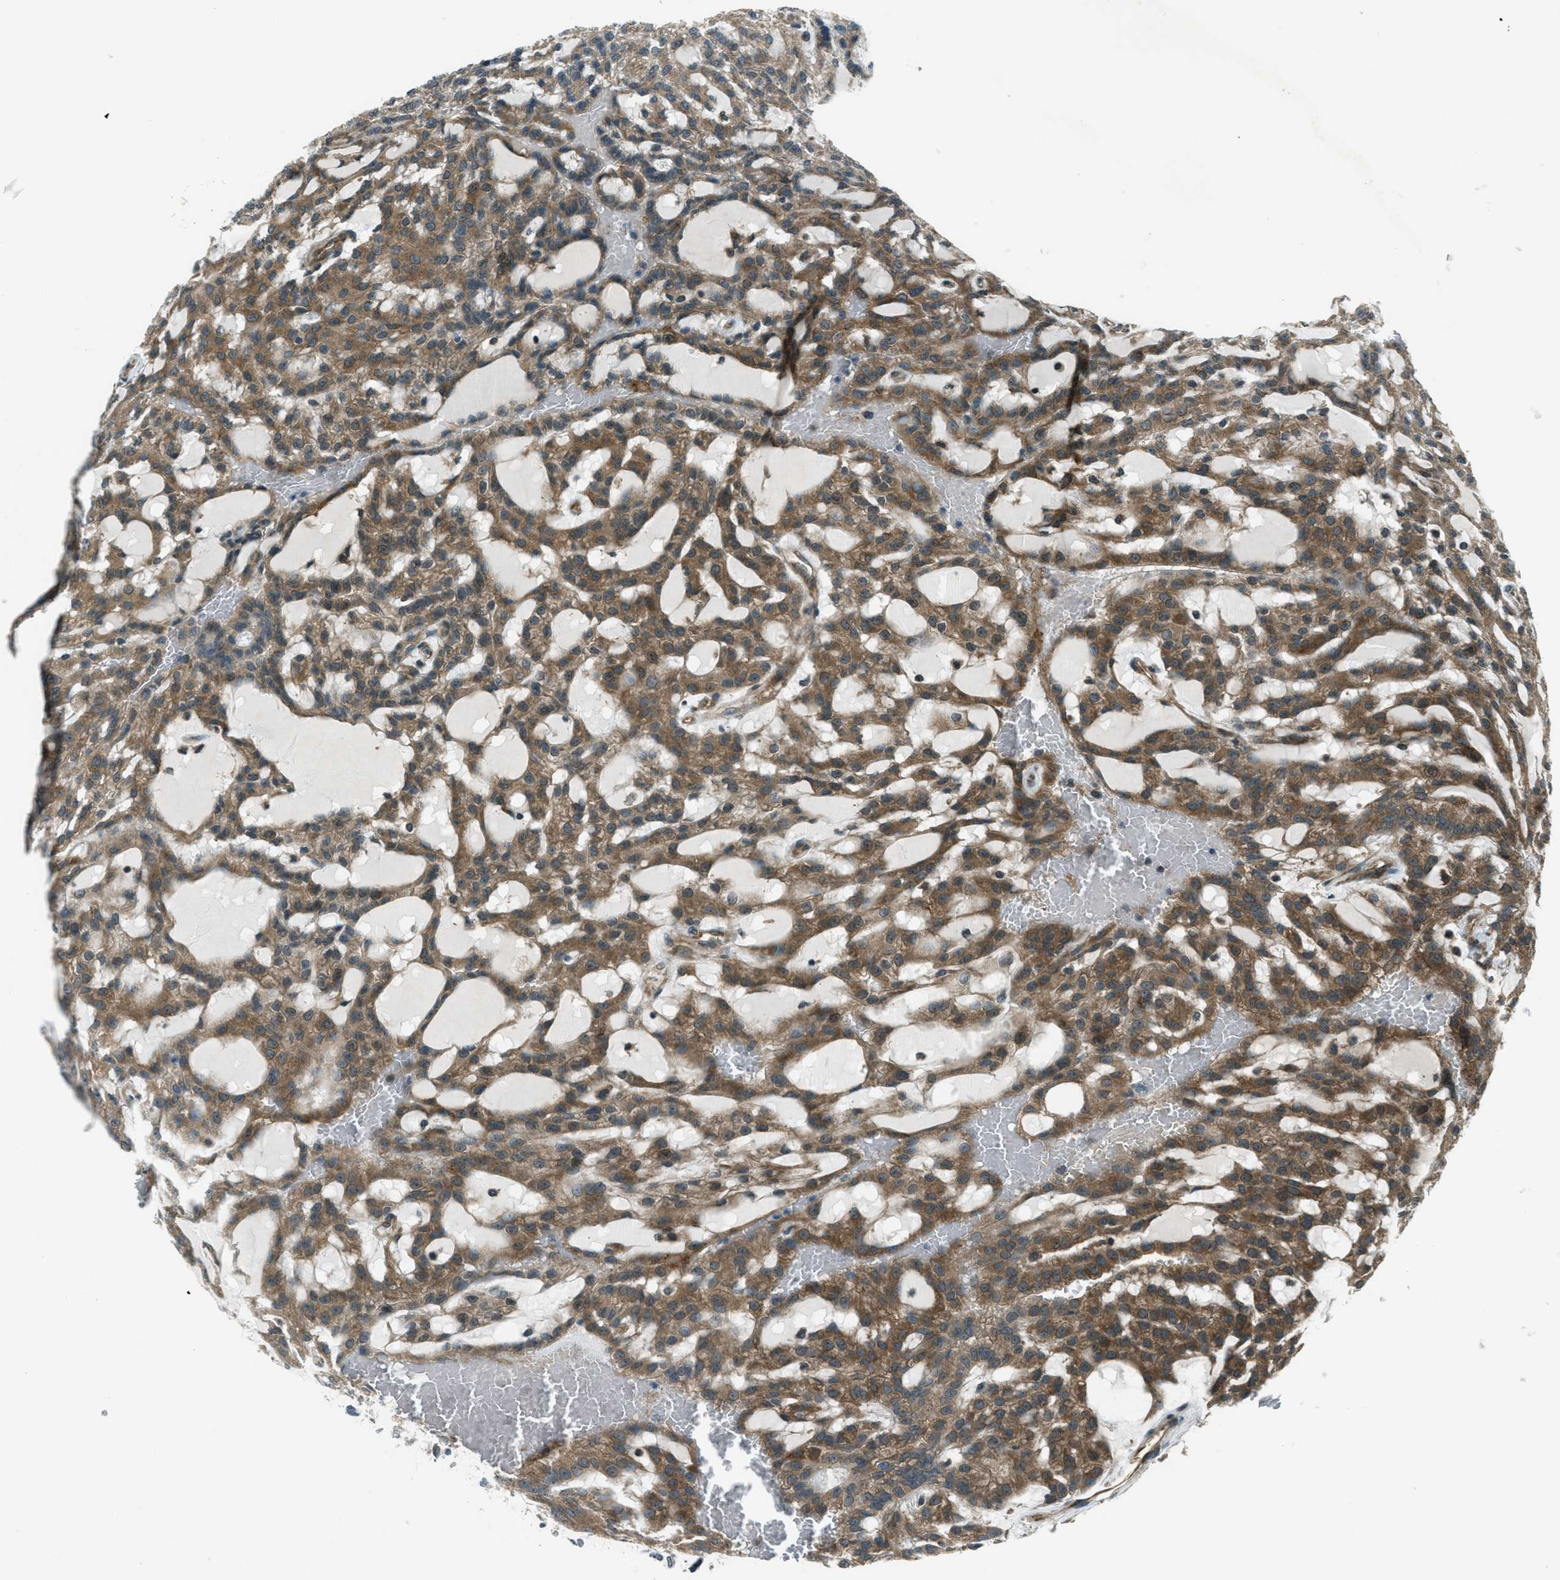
{"staining": {"intensity": "moderate", "quantity": ">75%", "location": "cytoplasmic/membranous"}, "tissue": "renal cancer", "cell_type": "Tumor cells", "image_type": "cancer", "snomed": [{"axis": "morphology", "description": "Adenocarcinoma, NOS"}, {"axis": "topography", "description": "Kidney"}], "caption": "The photomicrograph shows staining of adenocarcinoma (renal), revealing moderate cytoplasmic/membranous protein positivity (brown color) within tumor cells.", "gene": "ASAP2", "patient": {"sex": "male", "age": 63}}